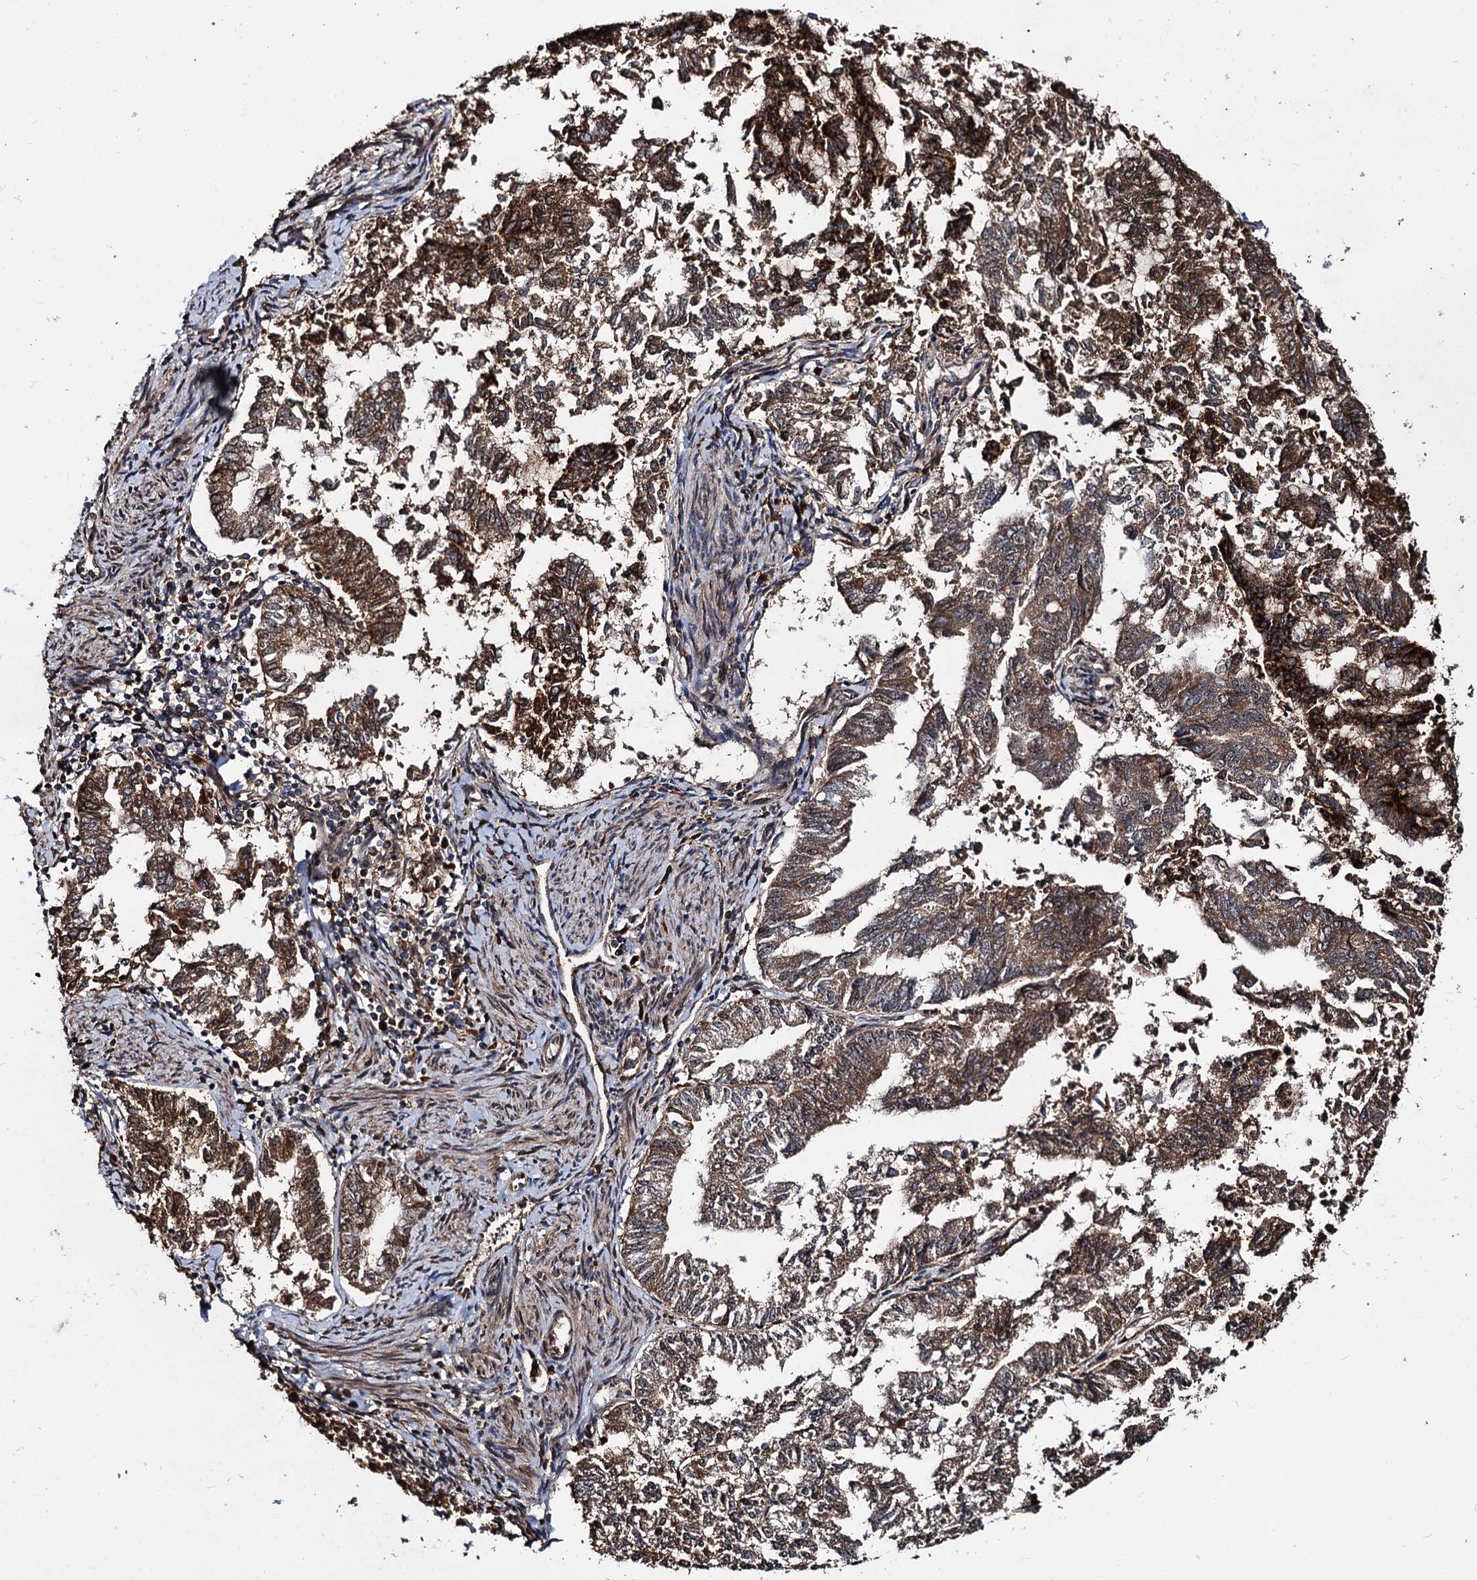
{"staining": {"intensity": "moderate", "quantity": ">75%", "location": "cytoplasmic/membranous"}, "tissue": "endometrial cancer", "cell_type": "Tumor cells", "image_type": "cancer", "snomed": [{"axis": "morphology", "description": "Adenocarcinoma, NOS"}, {"axis": "topography", "description": "Endometrium"}], "caption": "Protein staining of endometrial adenocarcinoma tissue demonstrates moderate cytoplasmic/membranous positivity in approximately >75% of tumor cells.", "gene": "CEP192", "patient": {"sex": "female", "age": 79}}